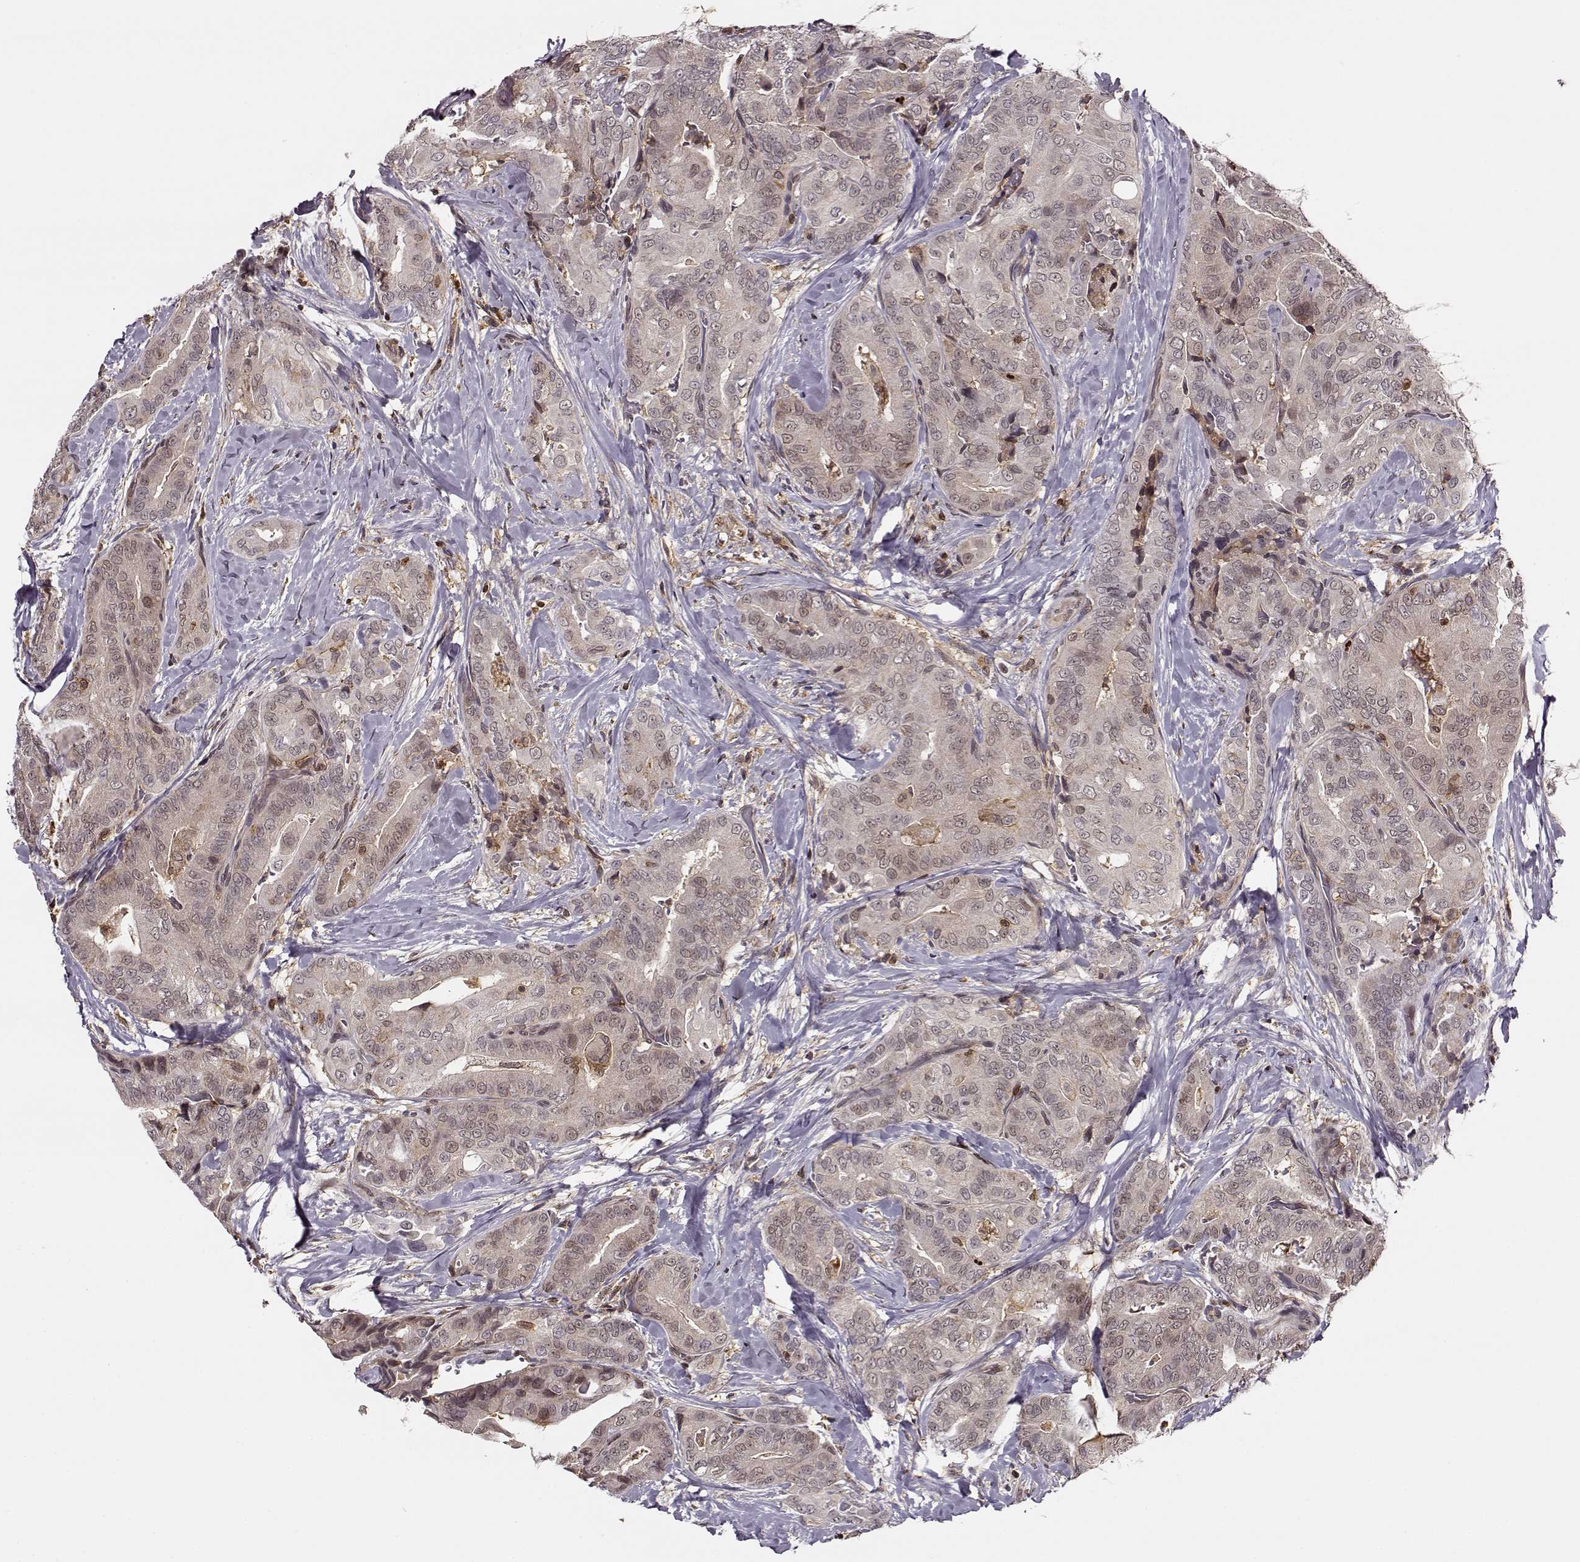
{"staining": {"intensity": "weak", "quantity": "<25%", "location": "cytoplasmic/membranous"}, "tissue": "thyroid cancer", "cell_type": "Tumor cells", "image_type": "cancer", "snomed": [{"axis": "morphology", "description": "Papillary adenocarcinoma, NOS"}, {"axis": "topography", "description": "Thyroid gland"}], "caption": "Human thyroid cancer stained for a protein using immunohistochemistry reveals no expression in tumor cells.", "gene": "MFSD1", "patient": {"sex": "male", "age": 61}}